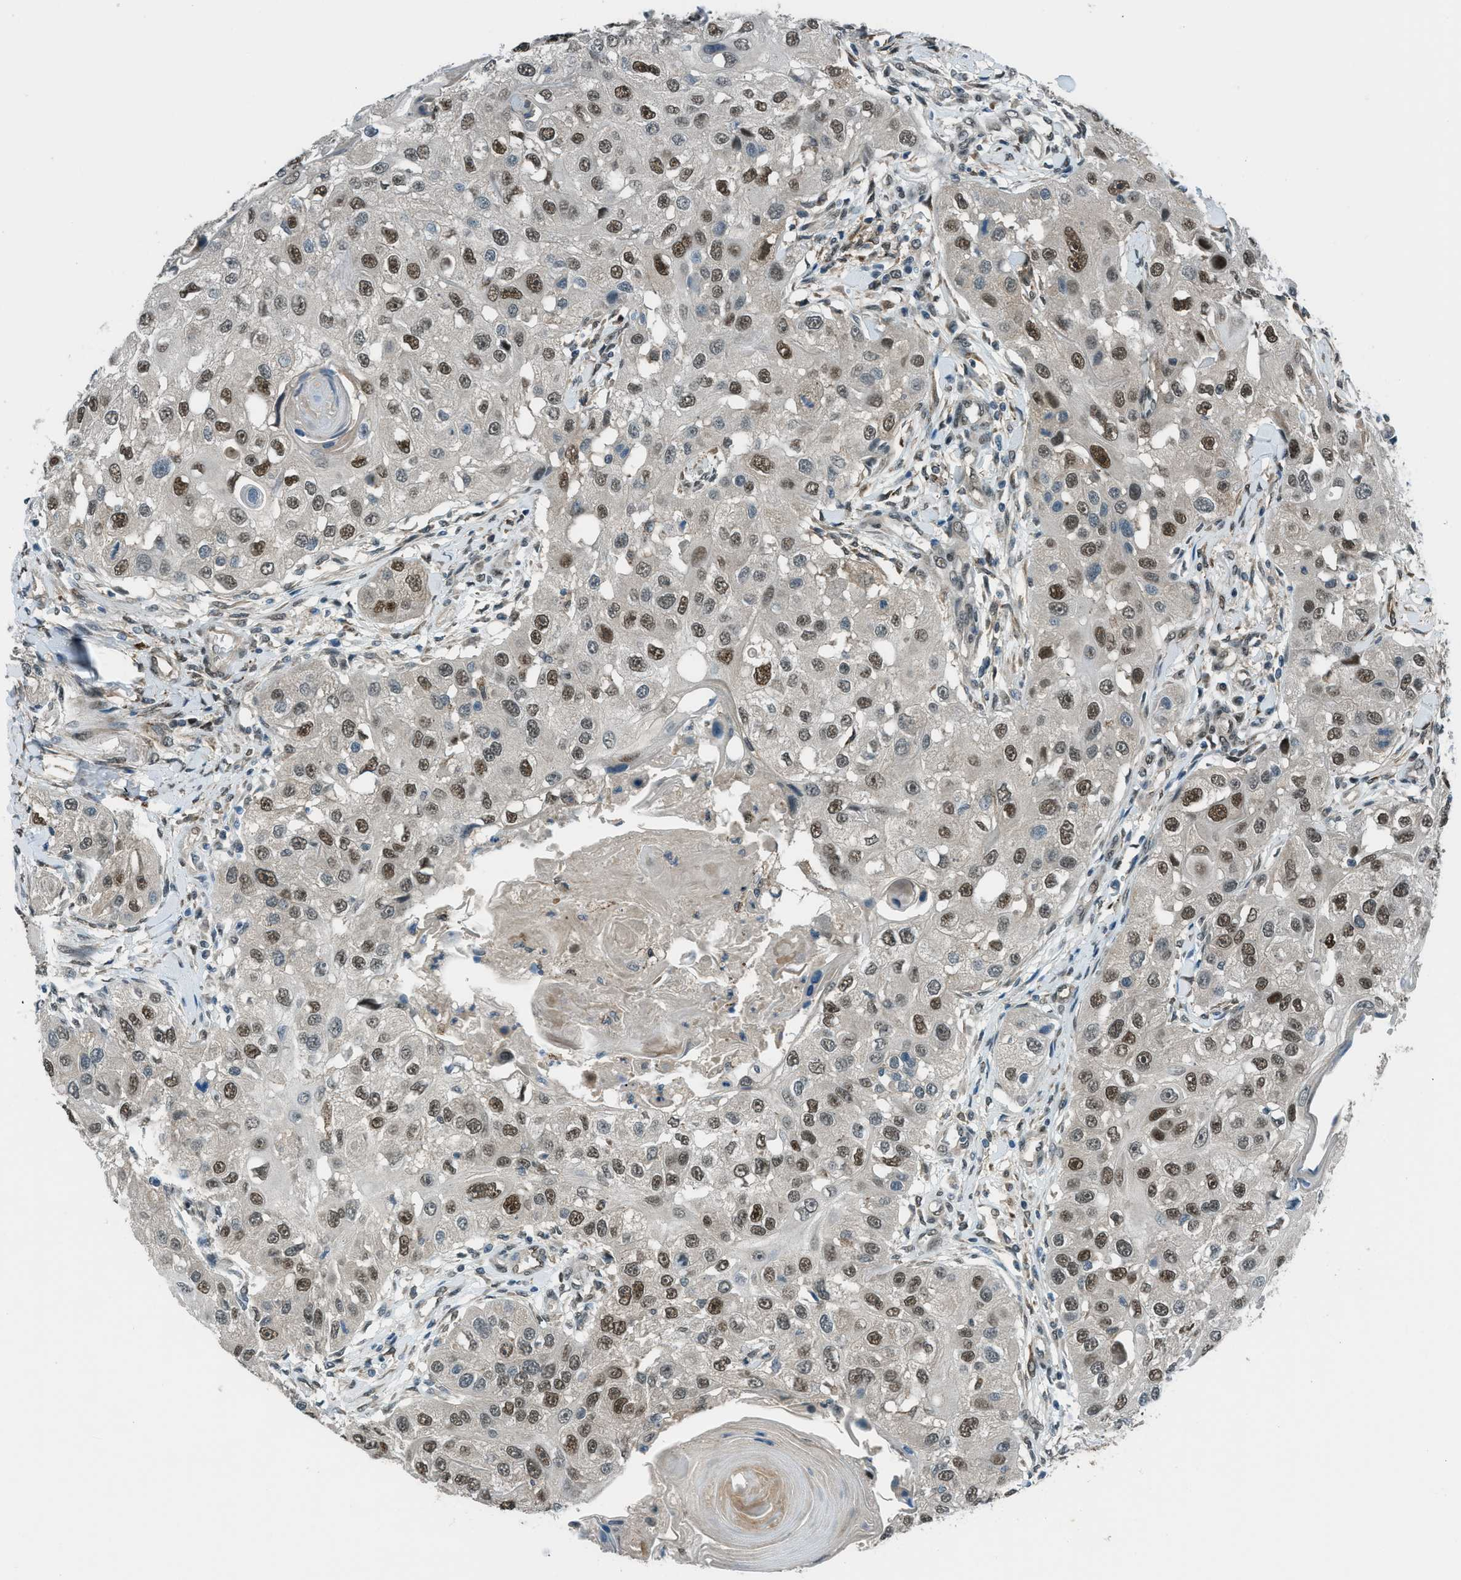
{"staining": {"intensity": "moderate", "quantity": ">75%", "location": "nuclear"}, "tissue": "head and neck cancer", "cell_type": "Tumor cells", "image_type": "cancer", "snomed": [{"axis": "morphology", "description": "Normal tissue, NOS"}, {"axis": "morphology", "description": "Squamous cell carcinoma, NOS"}, {"axis": "topography", "description": "Skeletal muscle"}, {"axis": "topography", "description": "Head-Neck"}], "caption": "Immunohistochemical staining of human head and neck squamous cell carcinoma displays medium levels of moderate nuclear protein staining in about >75% of tumor cells. The protein of interest is stained brown, and the nuclei are stained in blue (DAB IHC with brightfield microscopy, high magnification).", "gene": "NPEPL1", "patient": {"sex": "male", "age": 51}}